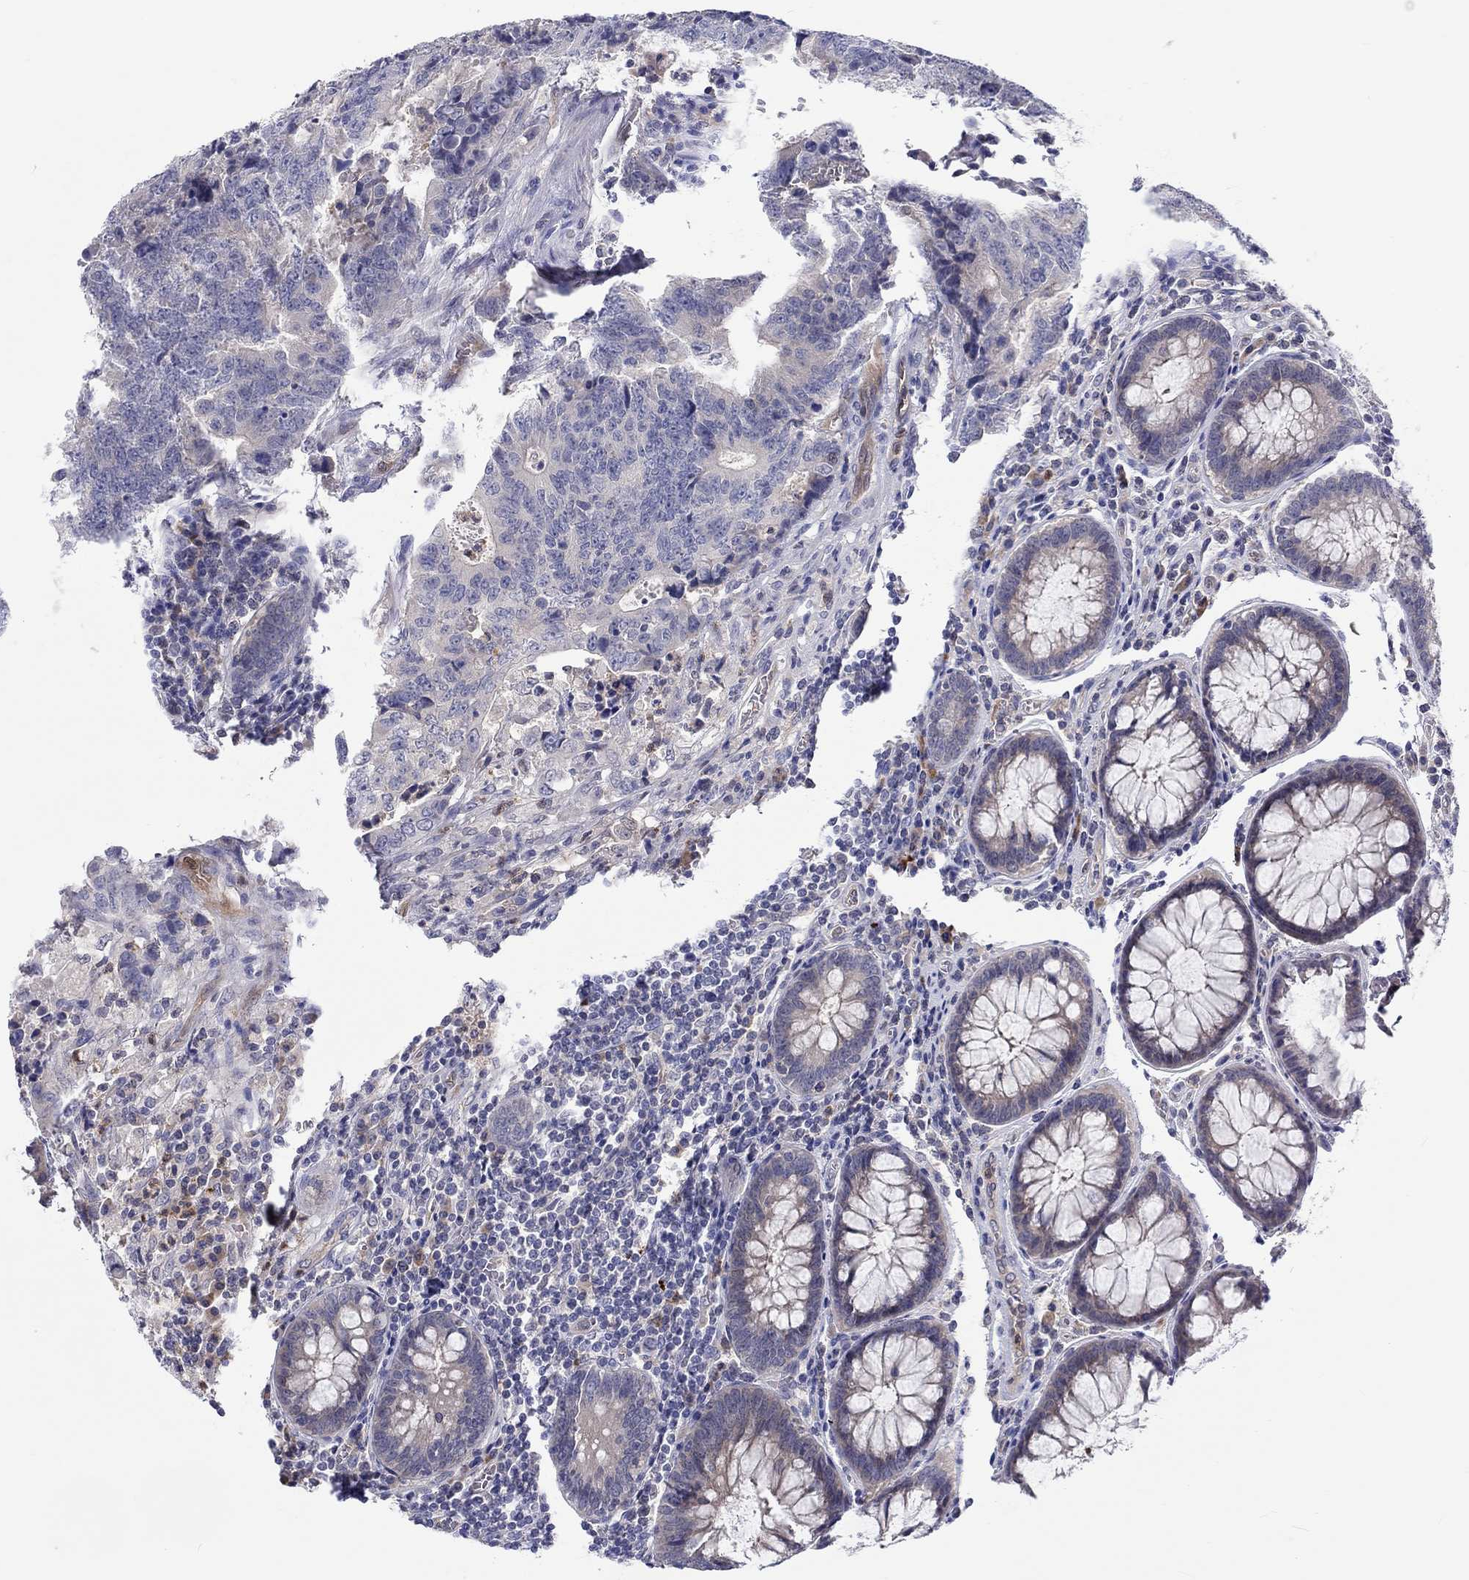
{"staining": {"intensity": "negative", "quantity": "none", "location": "none"}, "tissue": "colorectal cancer", "cell_type": "Tumor cells", "image_type": "cancer", "snomed": [{"axis": "morphology", "description": "Adenocarcinoma, NOS"}, {"axis": "topography", "description": "Colon"}], "caption": "The image exhibits no significant staining in tumor cells of colorectal cancer (adenocarcinoma).", "gene": "ABCG4", "patient": {"sex": "female", "age": 48}}